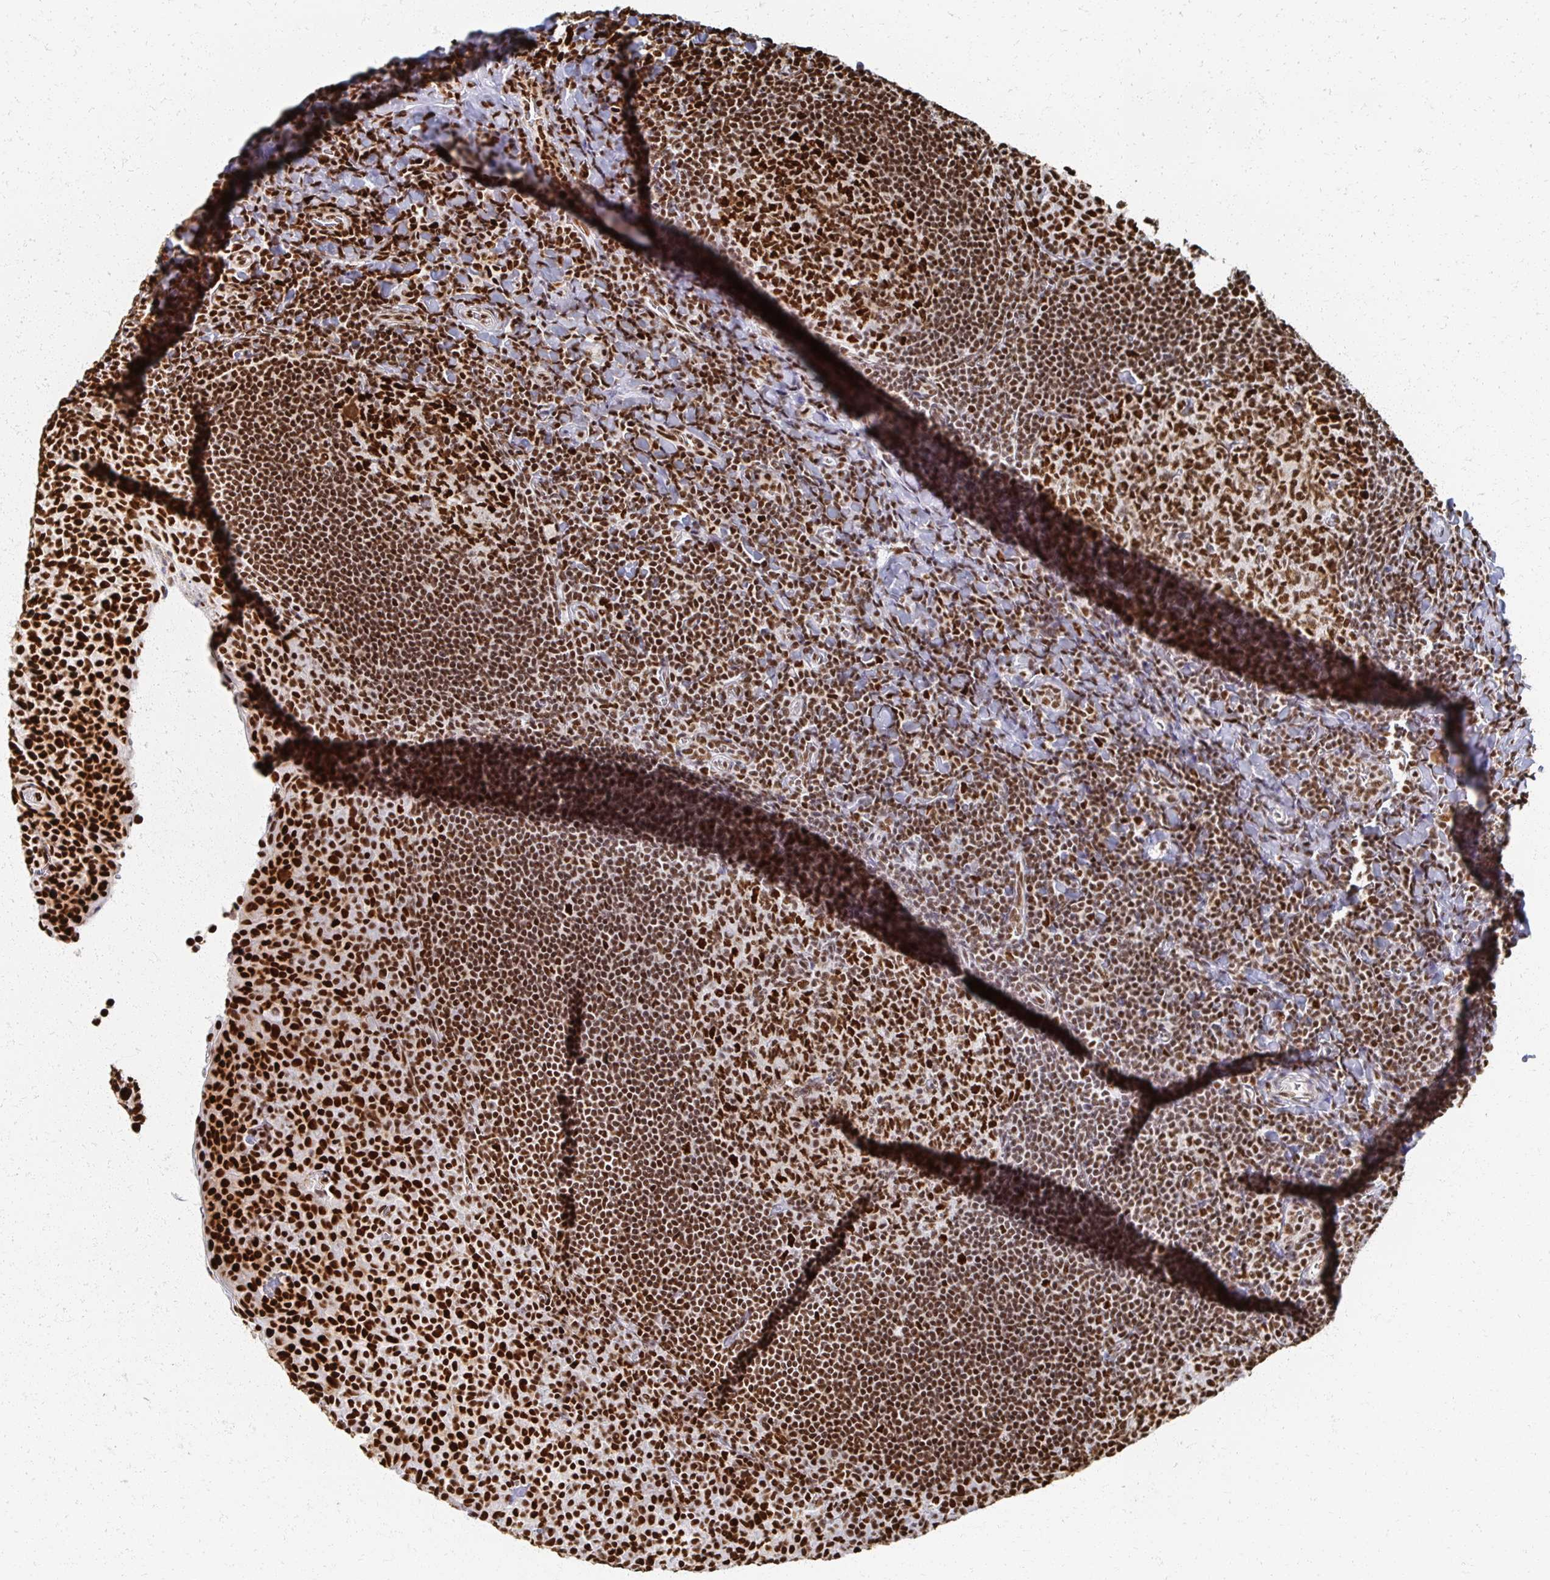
{"staining": {"intensity": "strong", "quantity": ">75%", "location": "nuclear"}, "tissue": "tonsil", "cell_type": "Germinal center cells", "image_type": "normal", "snomed": [{"axis": "morphology", "description": "Normal tissue, NOS"}, {"axis": "topography", "description": "Tonsil"}], "caption": "IHC image of normal tonsil: human tonsil stained using IHC reveals high levels of strong protein expression localized specifically in the nuclear of germinal center cells, appearing as a nuclear brown color.", "gene": "RBBP4", "patient": {"sex": "male", "age": 17}}